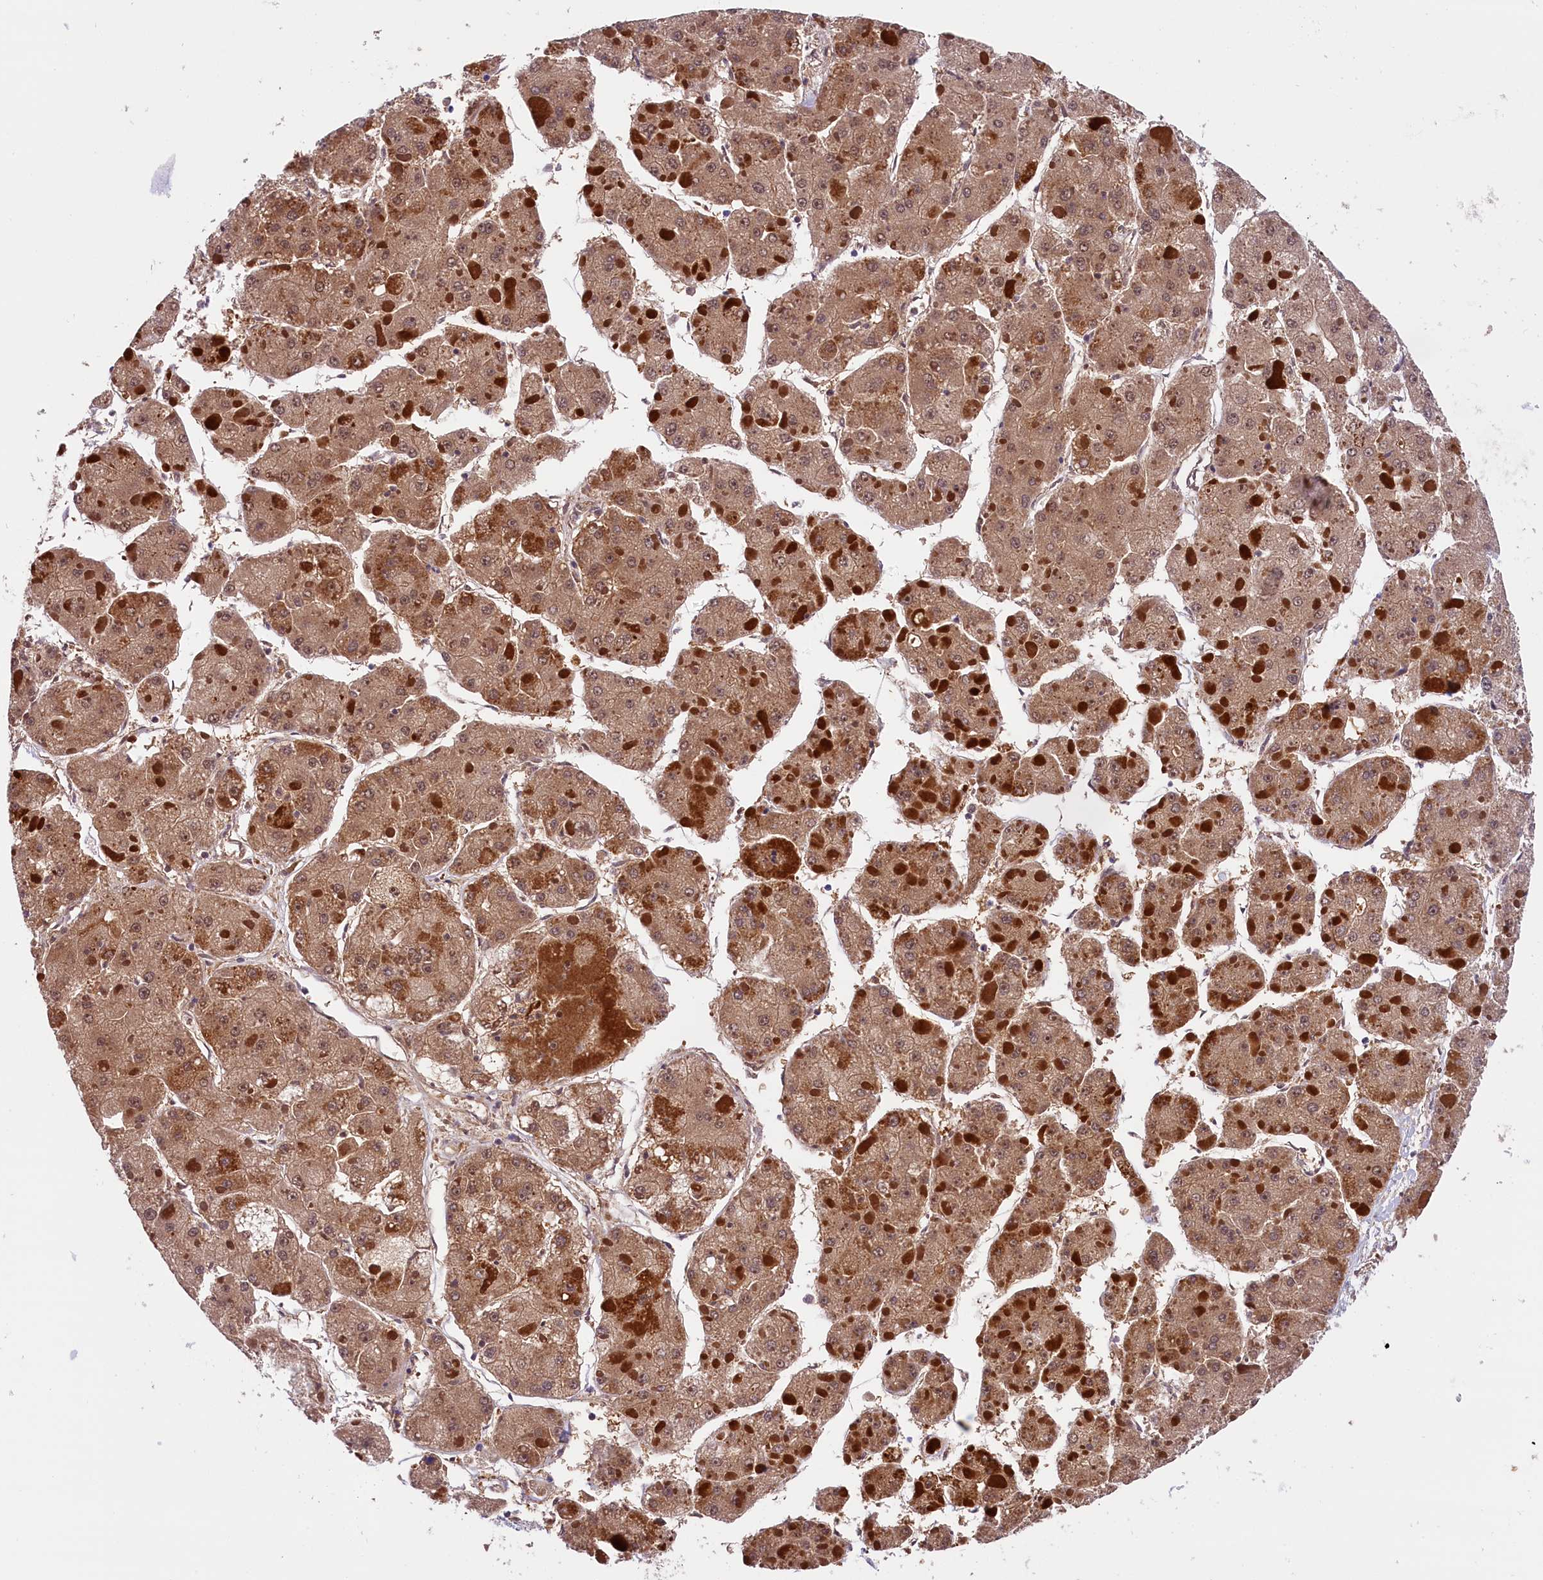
{"staining": {"intensity": "moderate", "quantity": ">75%", "location": "cytoplasmic/membranous"}, "tissue": "liver cancer", "cell_type": "Tumor cells", "image_type": "cancer", "snomed": [{"axis": "morphology", "description": "Carcinoma, Hepatocellular, NOS"}, {"axis": "topography", "description": "Liver"}], "caption": "Hepatocellular carcinoma (liver) stained with a protein marker reveals moderate staining in tumor cells.", "gene": "ABAT", "patient": {"sex": "female", "age": 73}}